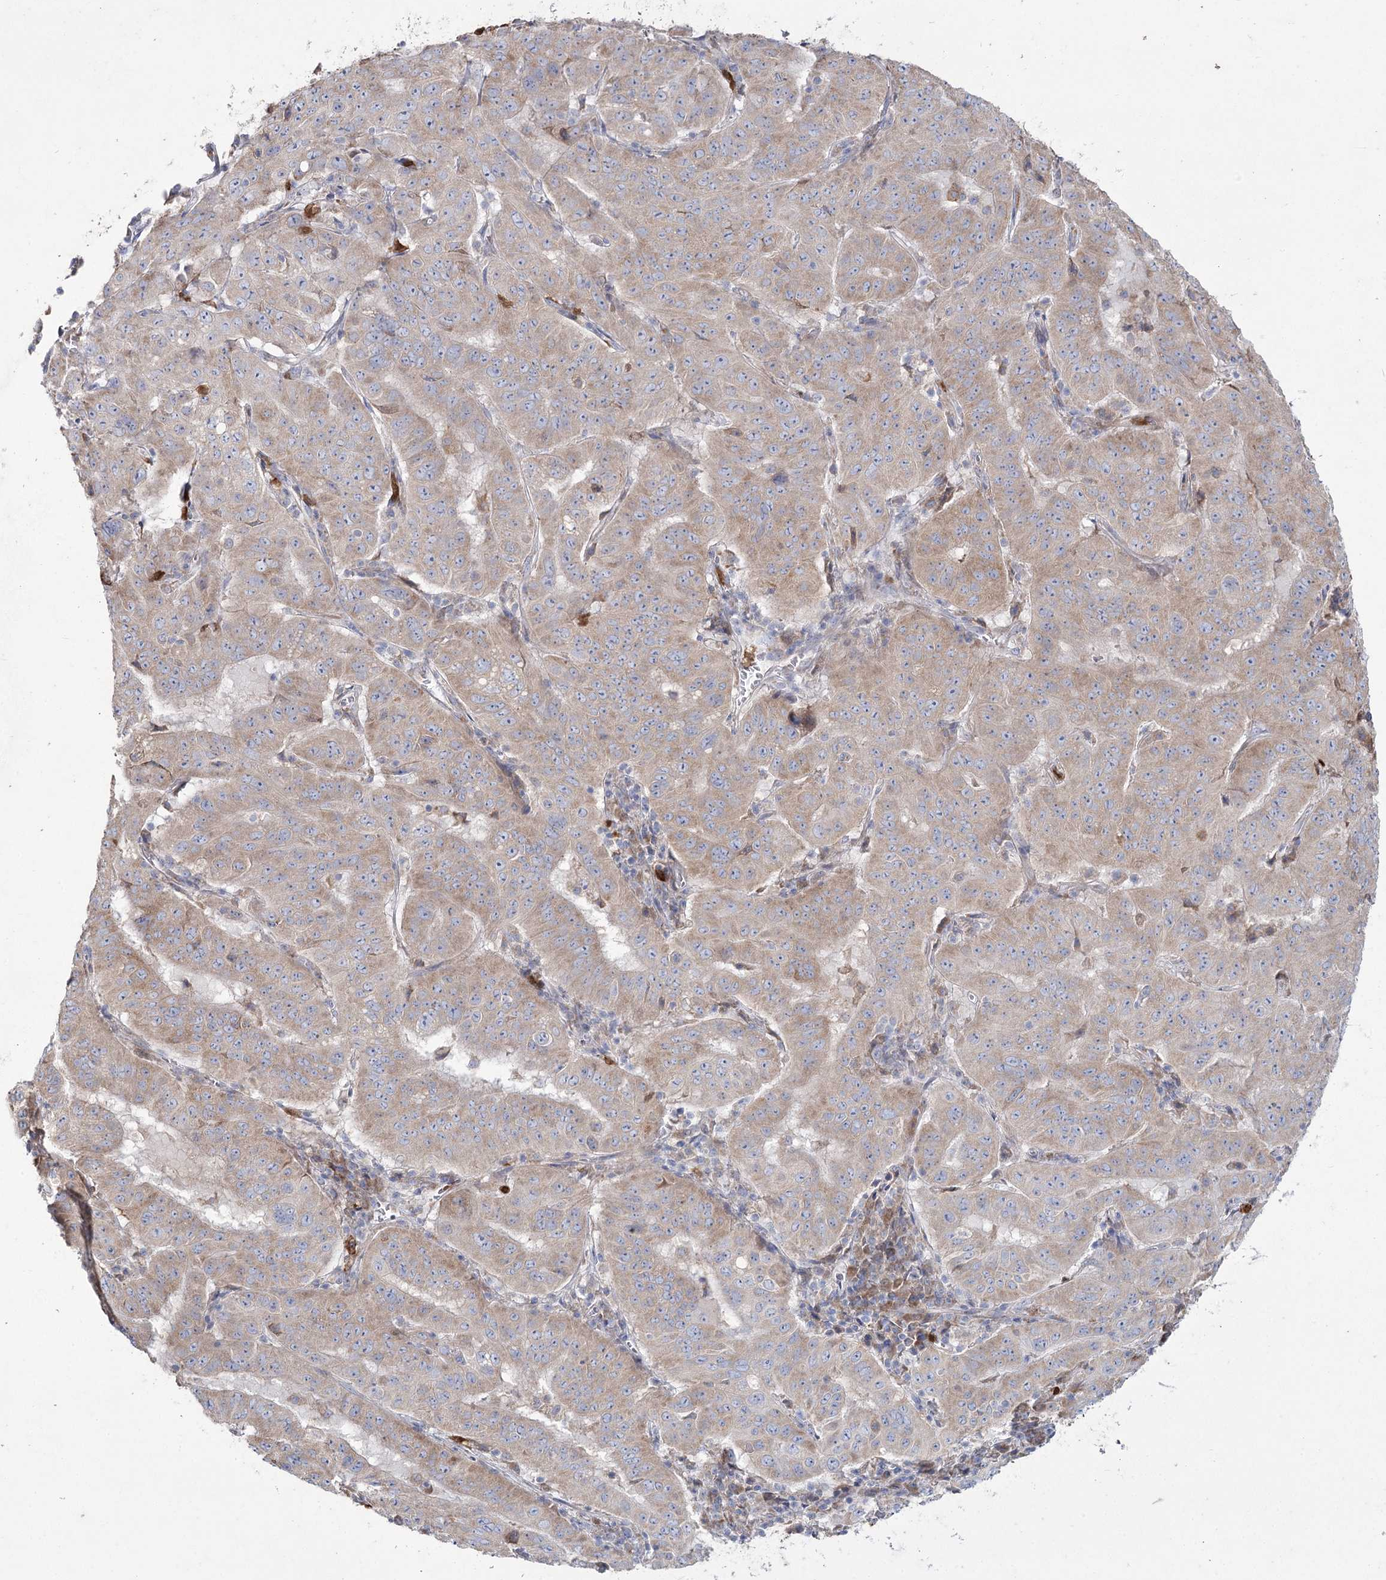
{"staining": {"intensity": "weak", "quantity": ">75%", "location": "cytoplasmic/membranous"}, "tissue": "pancreatic cancer", "cell_type": "Tumor cells", "image_type": "cancer", "snomed": [{"axis": "morphology", "description": "Adenocarcinoma, NOS"}, {"axis": "topography", "description": "Pancreas"}], "caption": "Adenocarcinoma (pancreatic) tissue exhibits weak cytoplasmic/membranous positivity in about >75% of tumor cells, visualized by immunohistochemistry.", "gene": "NIPAL4", "patient": {"sex": "male", "age": 63}}